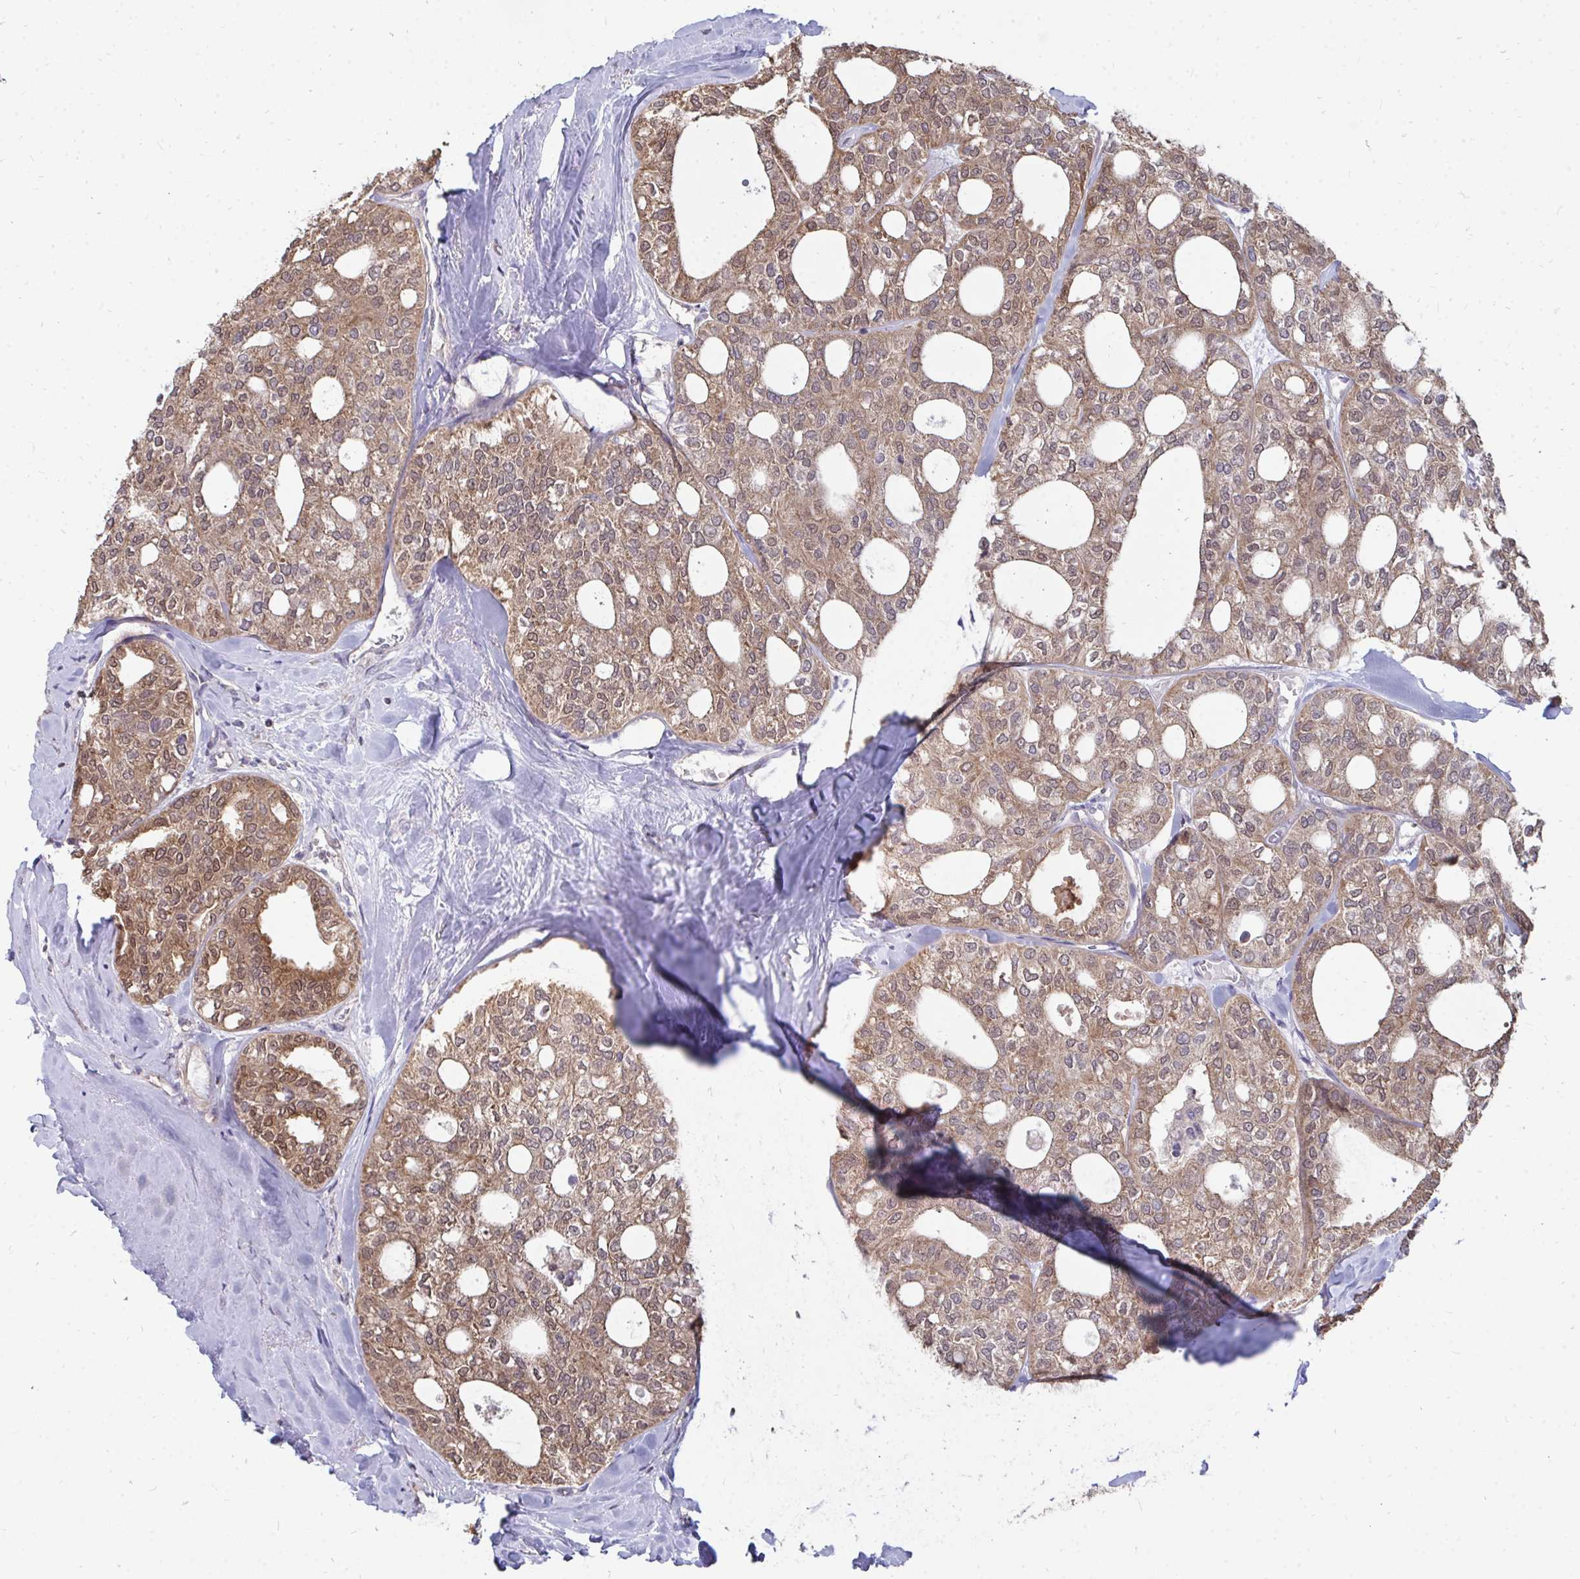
{"staining": {"intensity": "moderate", "quantity": ">75%", "location": "cytoplasmic/membranous,nuclear"}, "tissue": "thyroid cancer", "cell_type": "Tumor cells", "image_type": "cancer", "snomed": [{"axis": "morphology", "description": "Follicular adenoma carcinoma, NOS"}, {"axis": "topography", "description": "Thyroid gland"}], "caption": "Human thyroid cancer stained with a brown dye displays moderate cytoplasmic/membranous and nuclear positive positivity in approximately >75% of tumor cells.", "gene": "DNAJA2", "patient": {"sex": "male", "age": 75}}